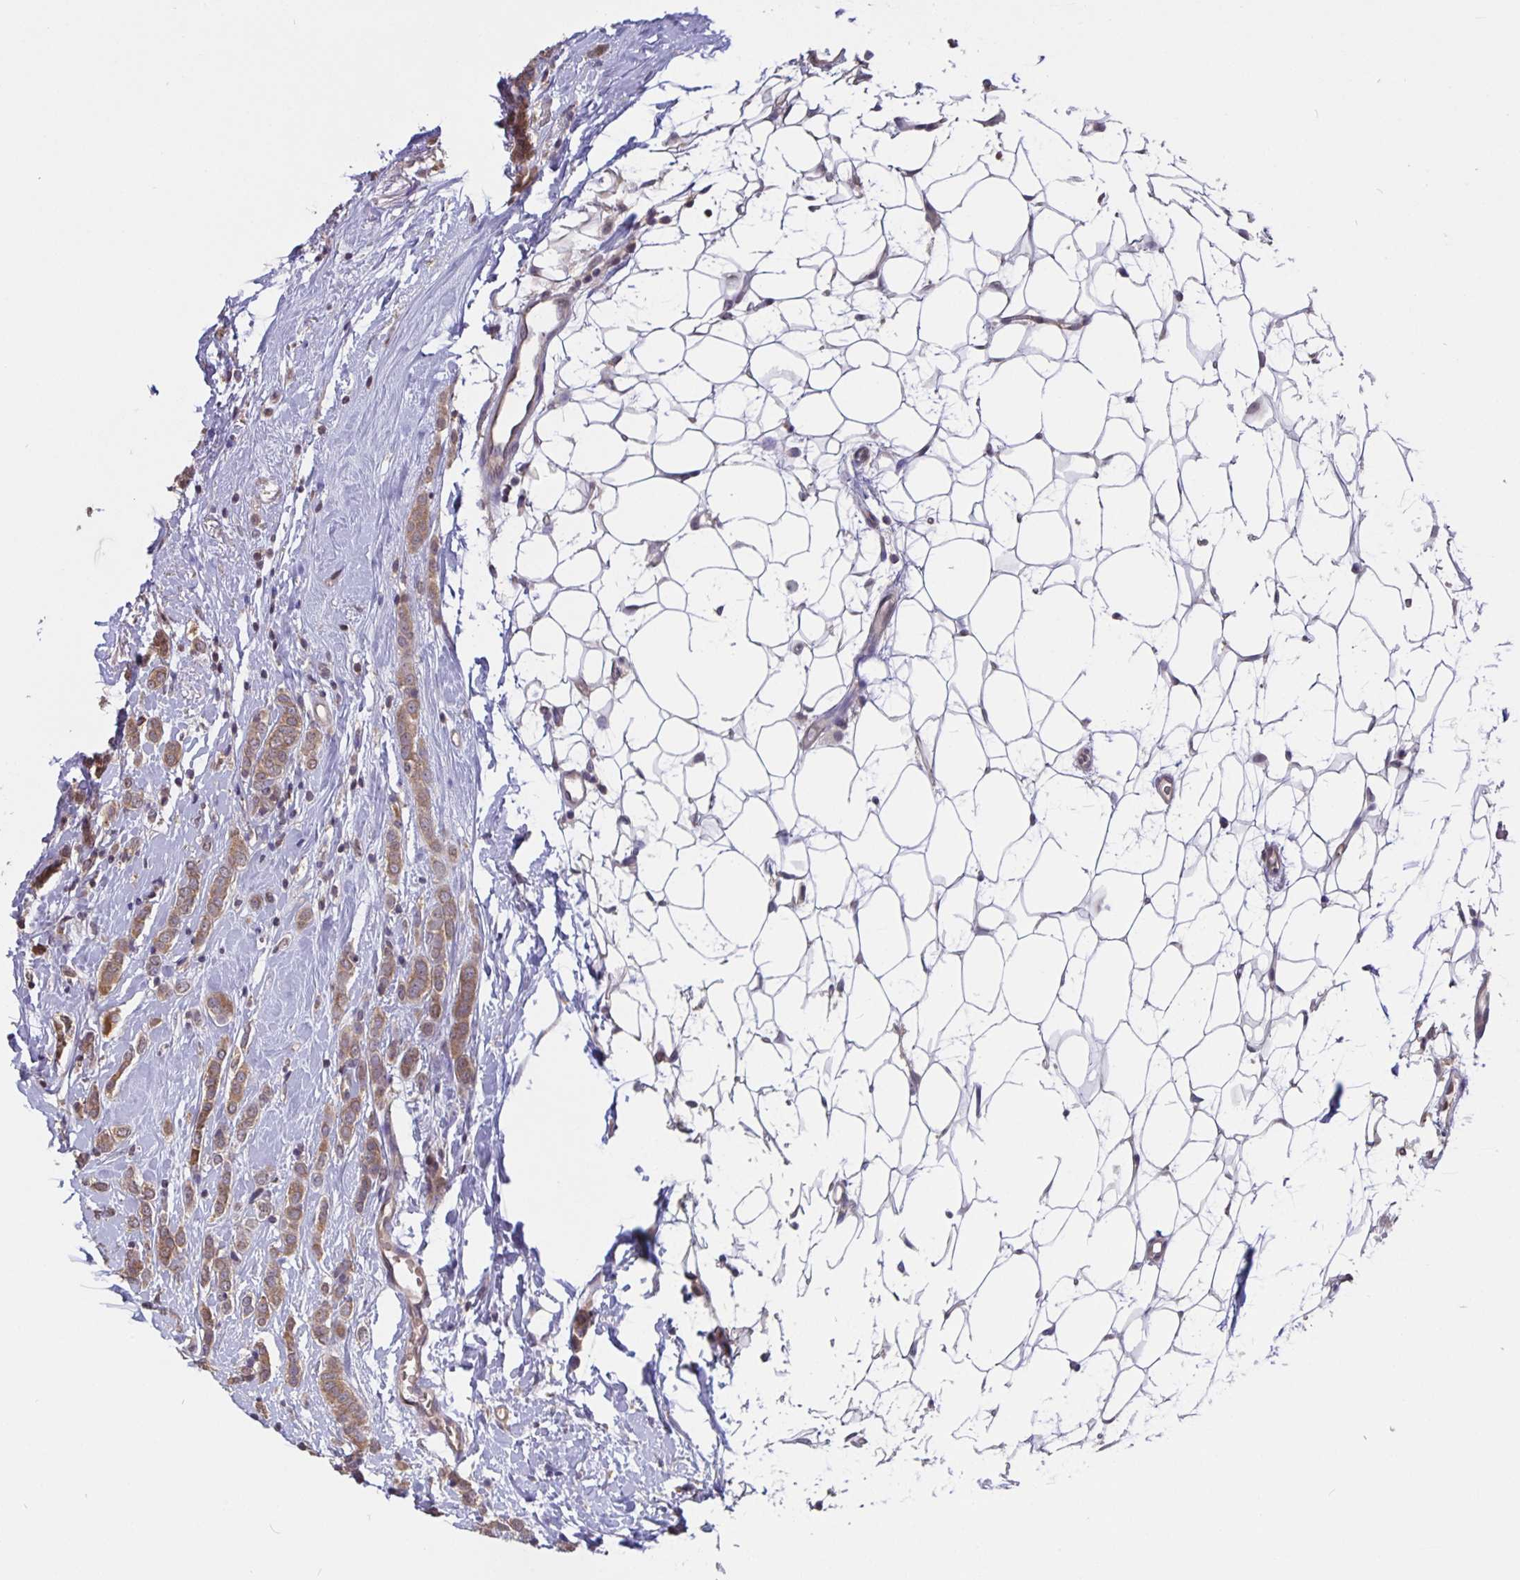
{"staining": {"intensity": "moderate", "quantity": ">75%", "location": "cytoplasmic/membranous"}, "tissue": "breast cancer", "cell_type": "Tumor cells", "image_type": "cancer", "snomed": [{"axis": "morphology", "description": "Lobular carcinoma"}, {"axis": "topography", "description": "Breast"}], "caption": "The immunohistochemical stain highlights moderate cytoplasmic/membranous staining in tumor cells of breast lobular carcinoma tissue. (Stains: DAB in brown, nuclei in blue, Microscopy: brightfield microscopy at high magnification).", "gene": "FEM1C", "patient": {"sex": "female", "age": 49}}